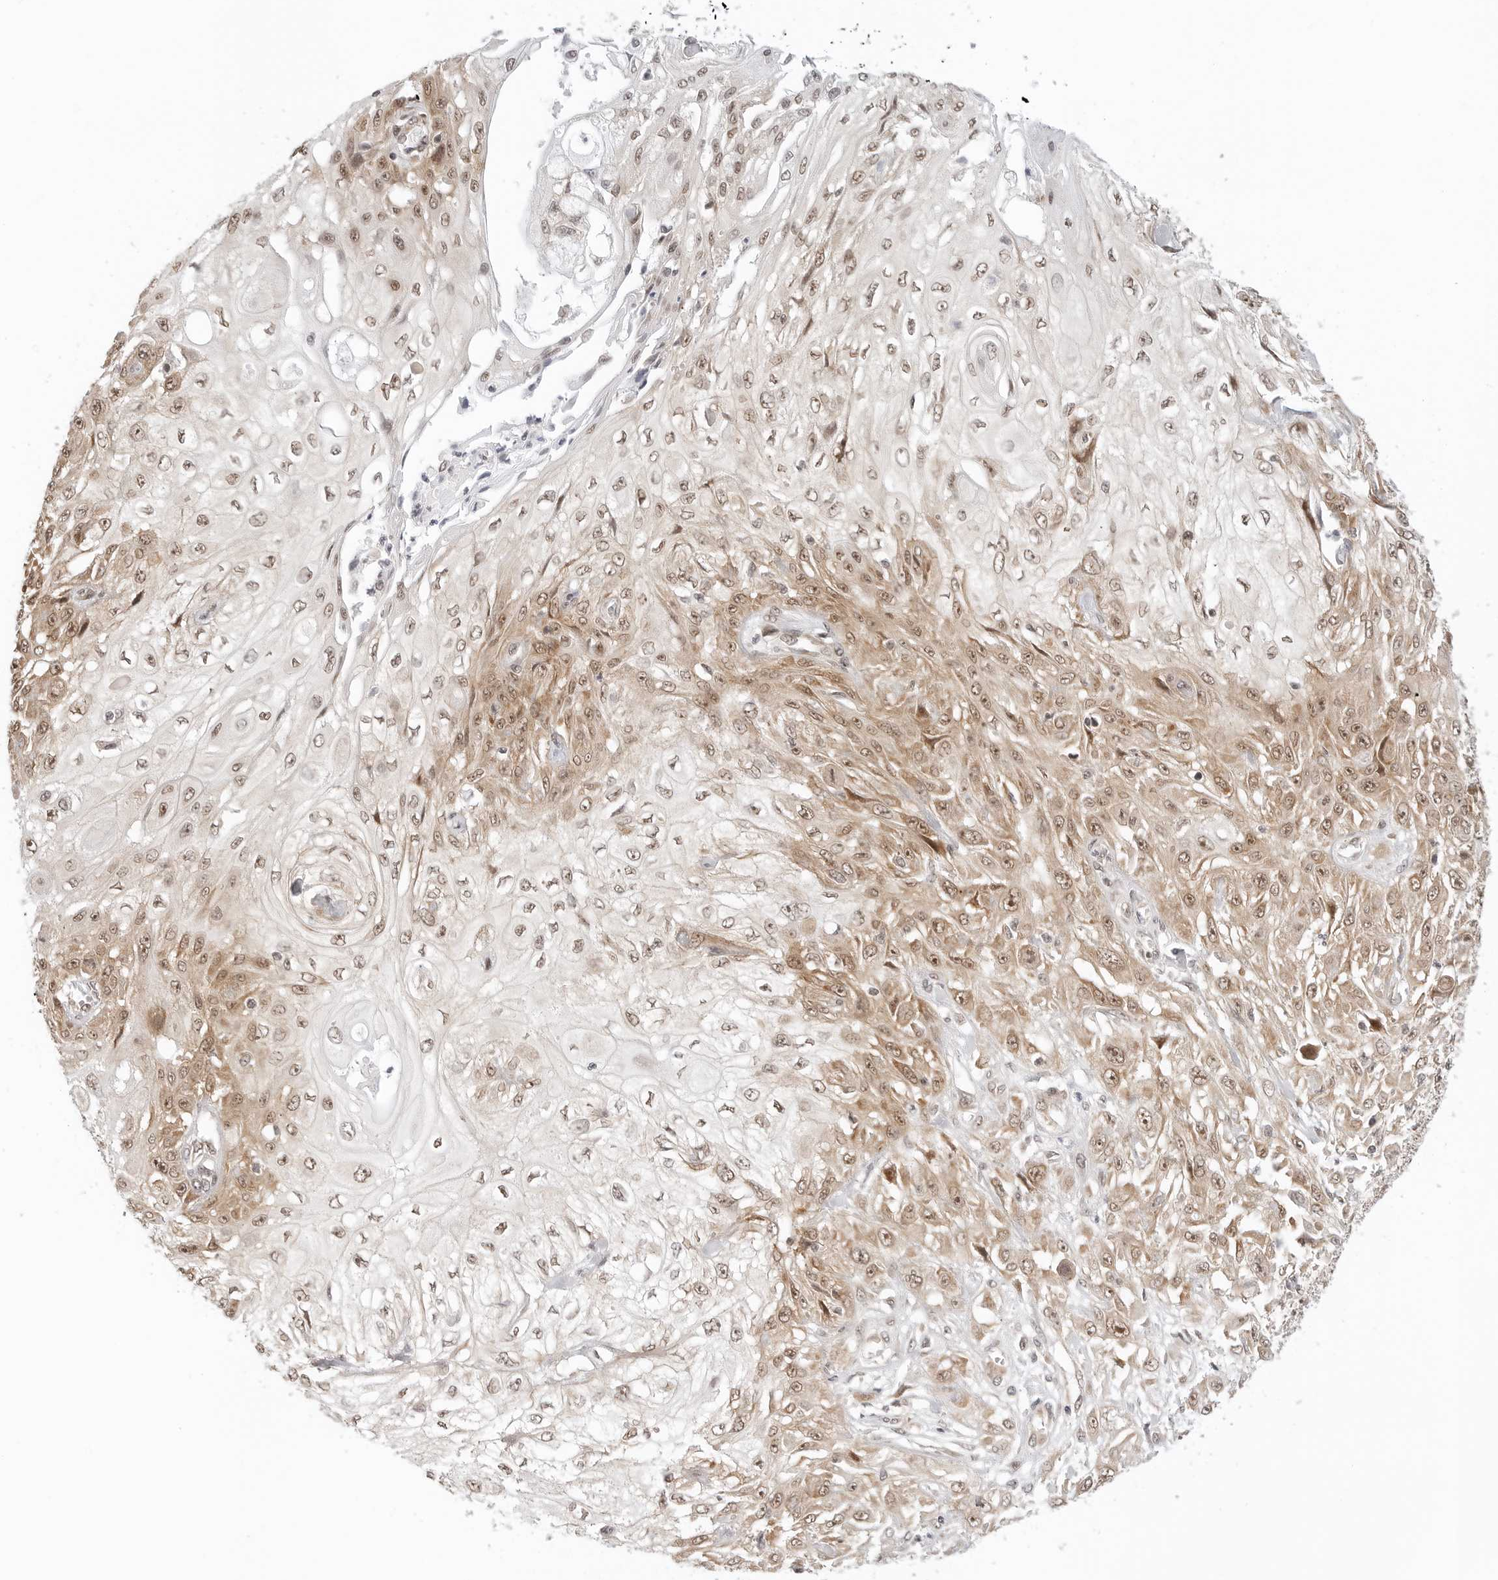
{"staining": {"intensity": "moderate", "quantity": ">75%", "location": "cytoplasmic/membranous,nuclear"}, "tissue": "skin cancer", "cell_type": "Tumor cells", "image_type": "cancer", "snomed": [{"axis": "morphology", "description": "Squamous cell carcinoma, NOS"}, {"axis": "morphology", "description": "Squamous cell carcinoma, metastatic, NOS"}, {"axis": "topography", "description": "Skin"}, {"axis": "topography", "description": "Lymph node"}], "caption": "A medium amount of moderate cytoplasmic/membranous and nuclear positivity is identified in approximately >75% of tumor cells in skin metastatic squamous cell carcinoma tissue.", "gene": "METAP1", "patient": {"sex": "male", "age": 75}}